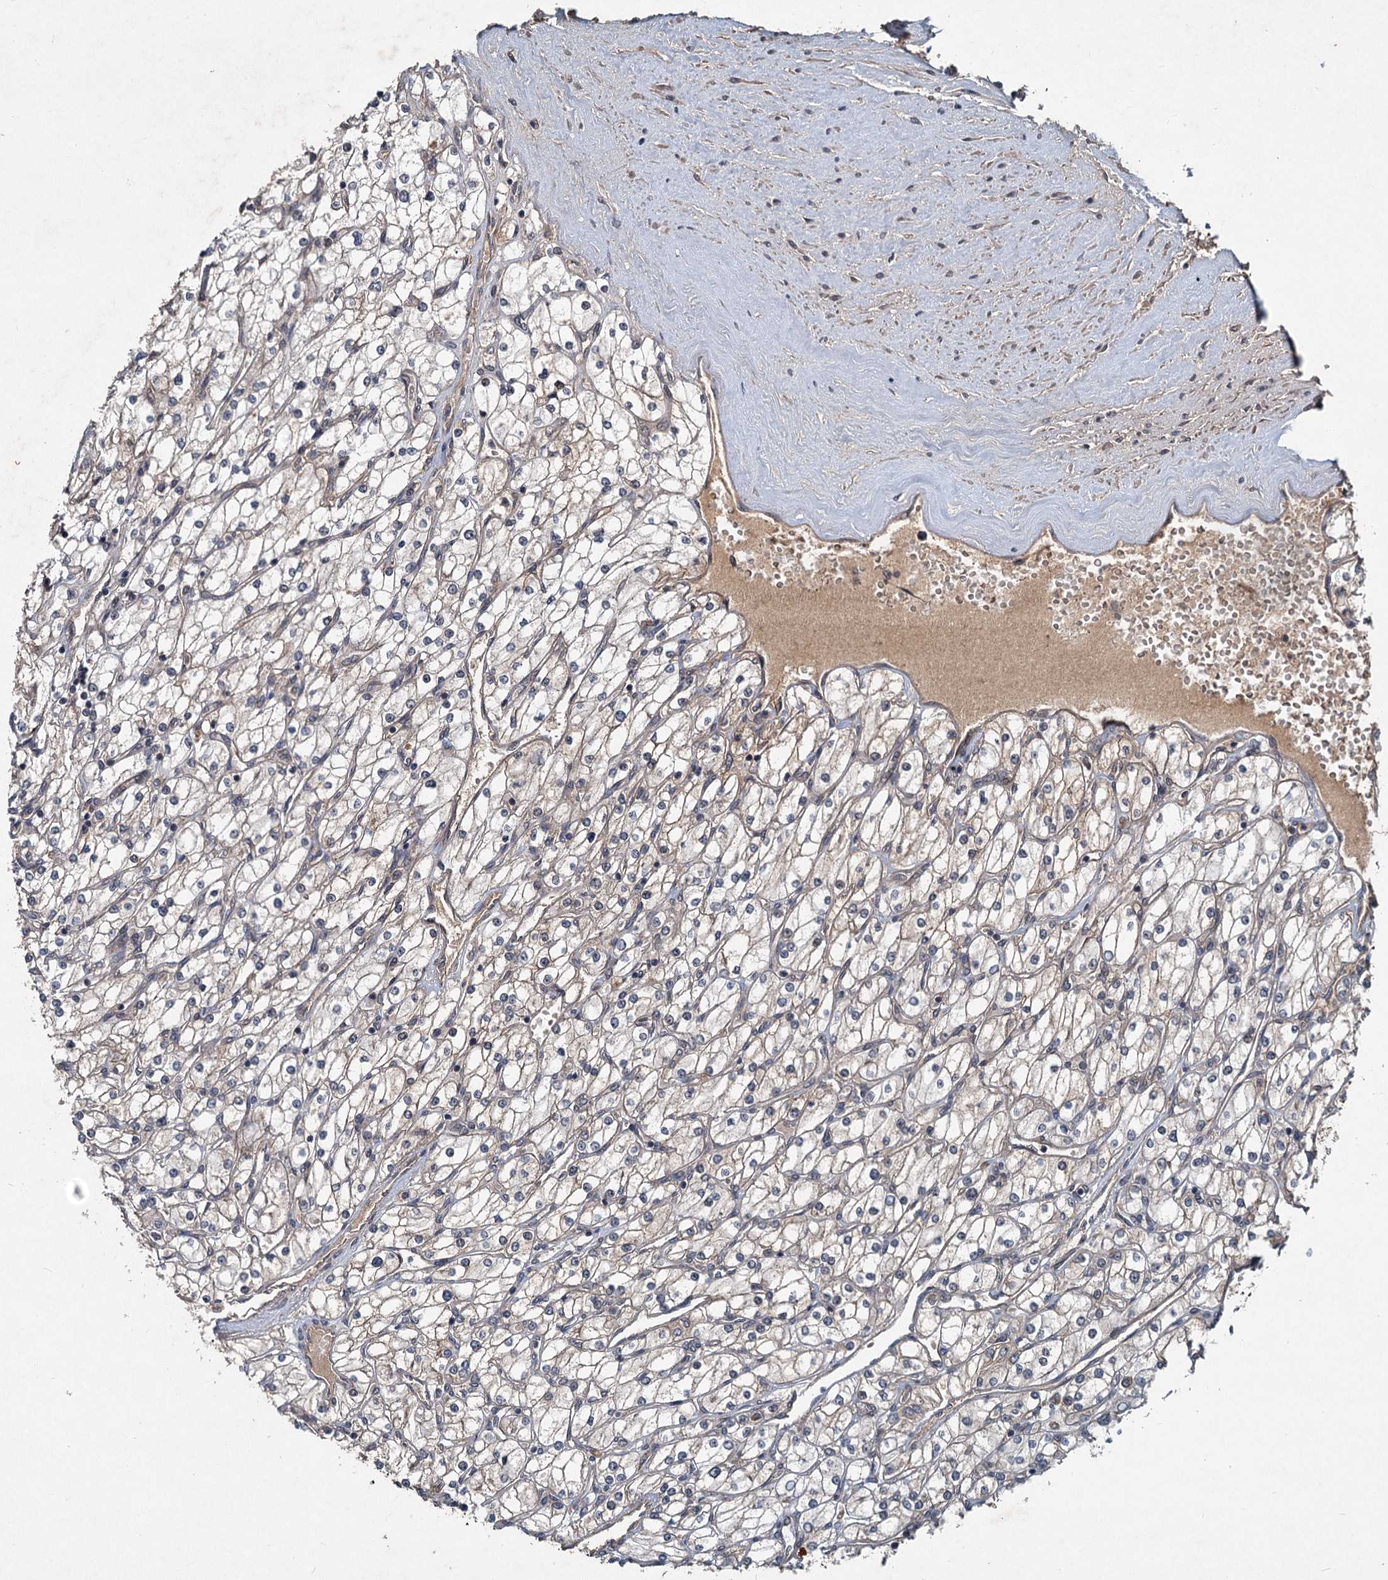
{"staining": {"intensity": "weak", "quantity": "<25%", "location": "cytoplasmic/membranous"}, "tissue": "renal cancer", "cell_type": "Tumor cells", "image_type": "cancer", "snomed": [{"axis": "morphology", "description": "Adenocarcinoma, NOS"}, {"axis": "topography", "description": "Kidney"}], "caption": "Immunohistochemistry (IHC) micrograph of neoplastic tissue: human renal adenocarcinoma stained with DAB (3,3'-diaminobenzidine) demonstrates no significant protein staining in tumor cells.", "gene": "RITA1", "patient": {"sex": "male", "age": 80}}